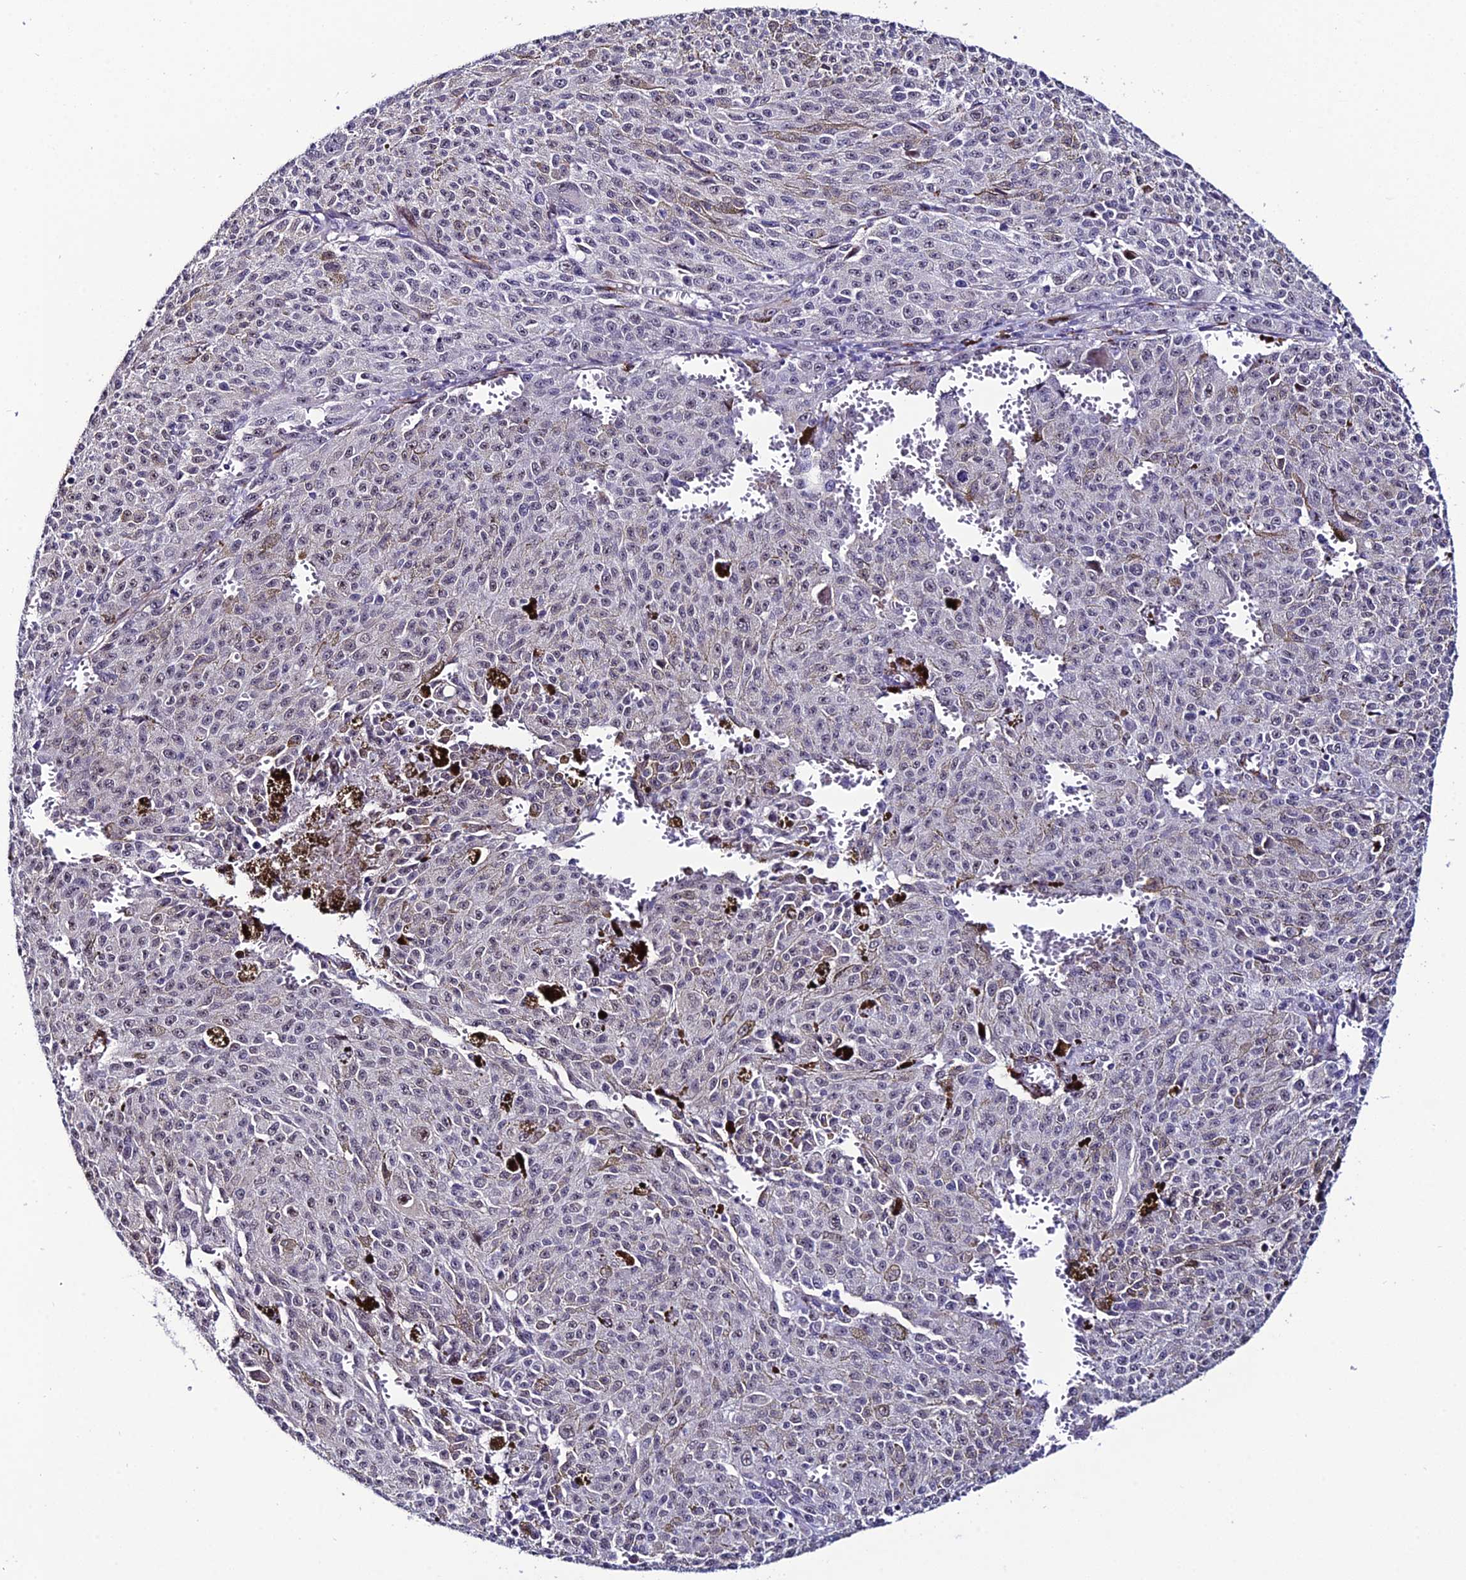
{"staining": {"intensity": "negative", "quantity": "none", "location": "none"}, "tissue": "melanoma", "cell_type": "Tumor cells", "image_type": "cancer", "snomed": [{"axis": "morphology", "description": "Malignant melanoma, NOS"}, {"axis": "topography", "description": "Skin"}], "caption": "High power microscopy photomicrograph of an immunohistochemistry (IHC) histopathology image of malignant melanoma, revealing no significant expression in tumor cells.", "gene": "SYT15", "patient": {"sex": "female", "age": 52}}